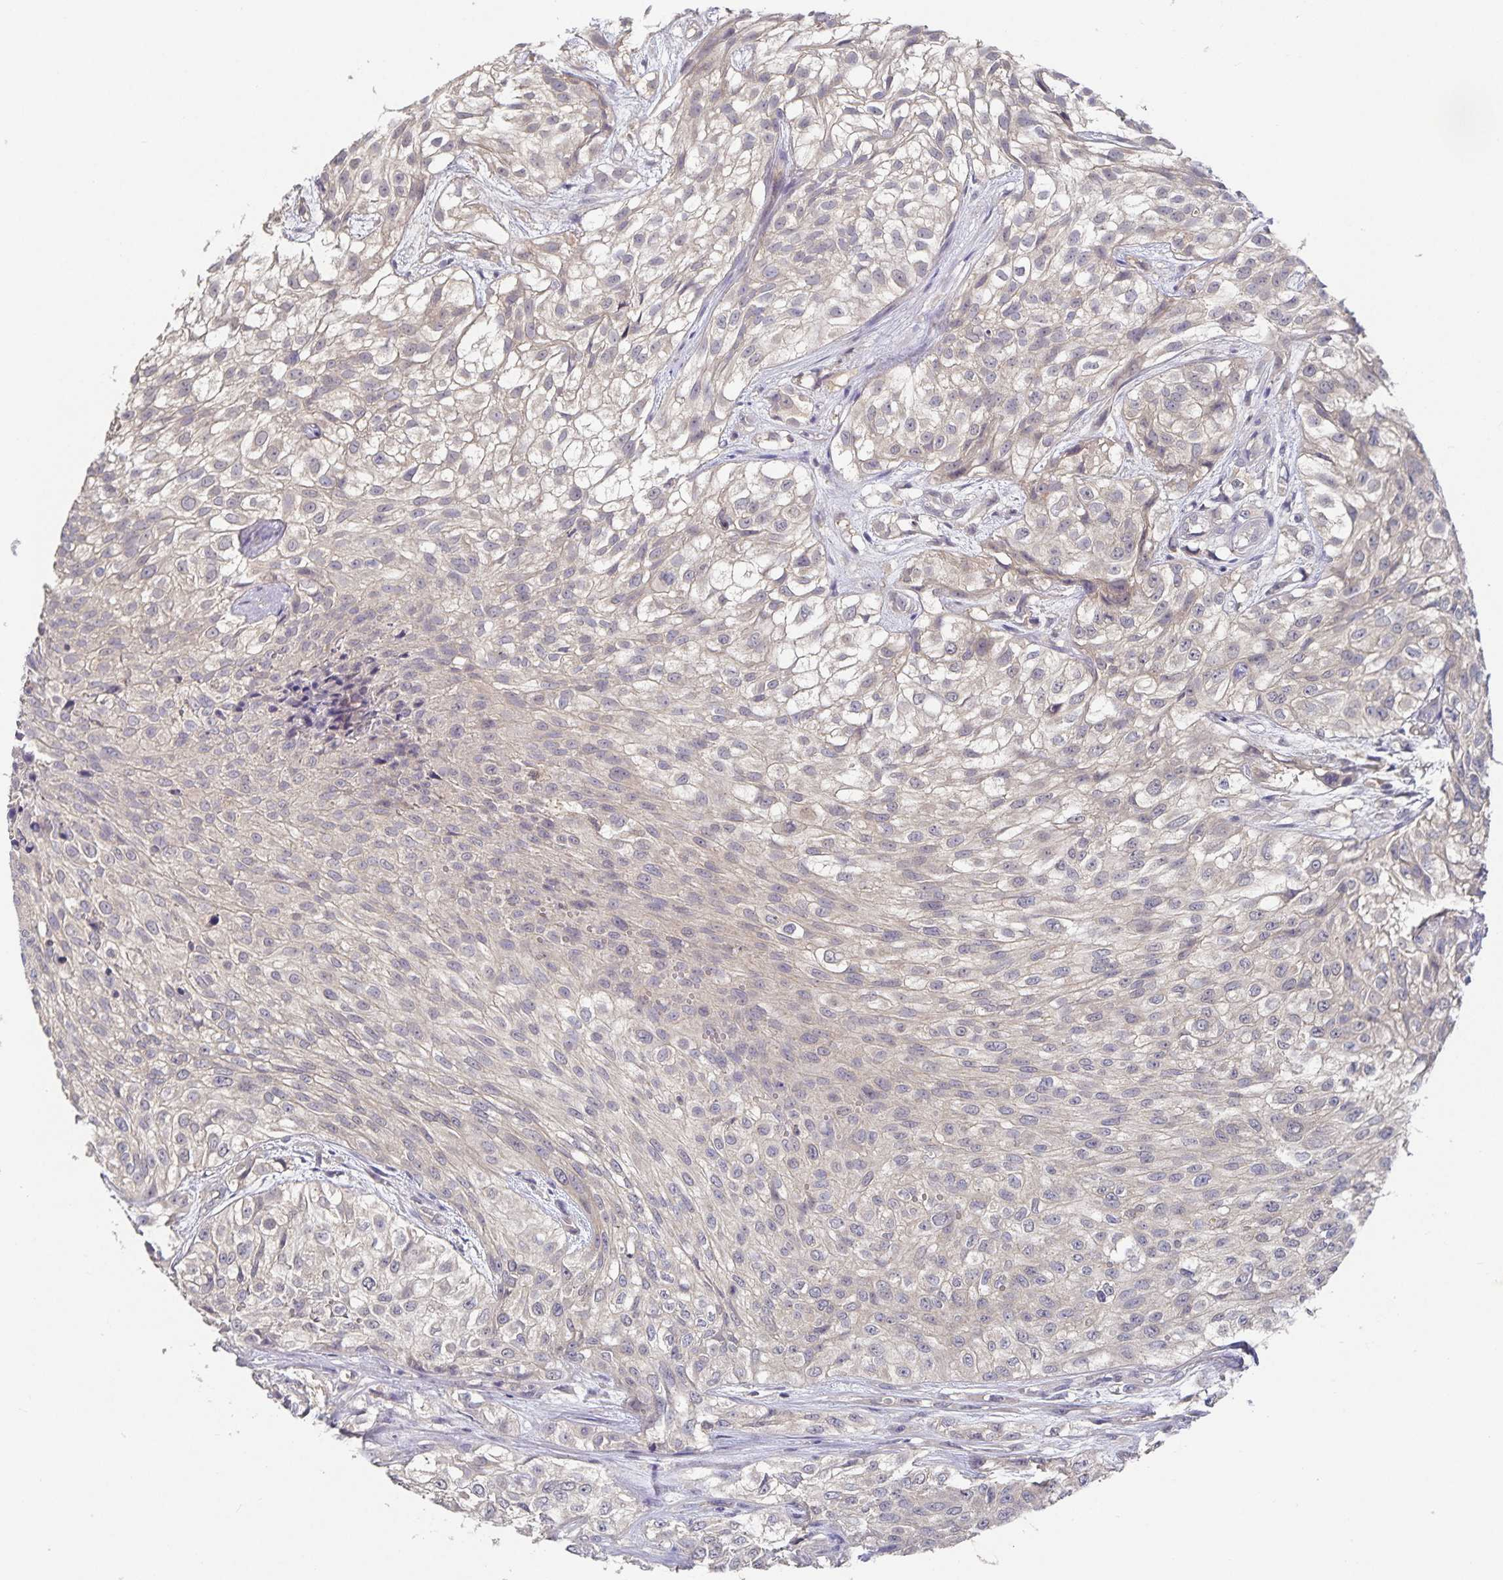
{"staining": {"intensity": "negative", "quantity": "none", "location": "none"}, "tissue": "urothelial cancer", "cell_type": "Tumor cells", "image_type": "cancer", "snomed": [{"axis": "morphology", "description": "Urothelial carcinoma, High grade"}, {"axis": "topography", "description": "Urinary bladder"}], "caption": "IHC micrograph of neoplastic tissue: high-grade urothelial carcinoma stained with DAB (3,3'-diaminobenzidine) reveals no significant protein staining in tumor cells.", "gene": "HEPN1", "patient": {"sex": "male", "age": 56}}